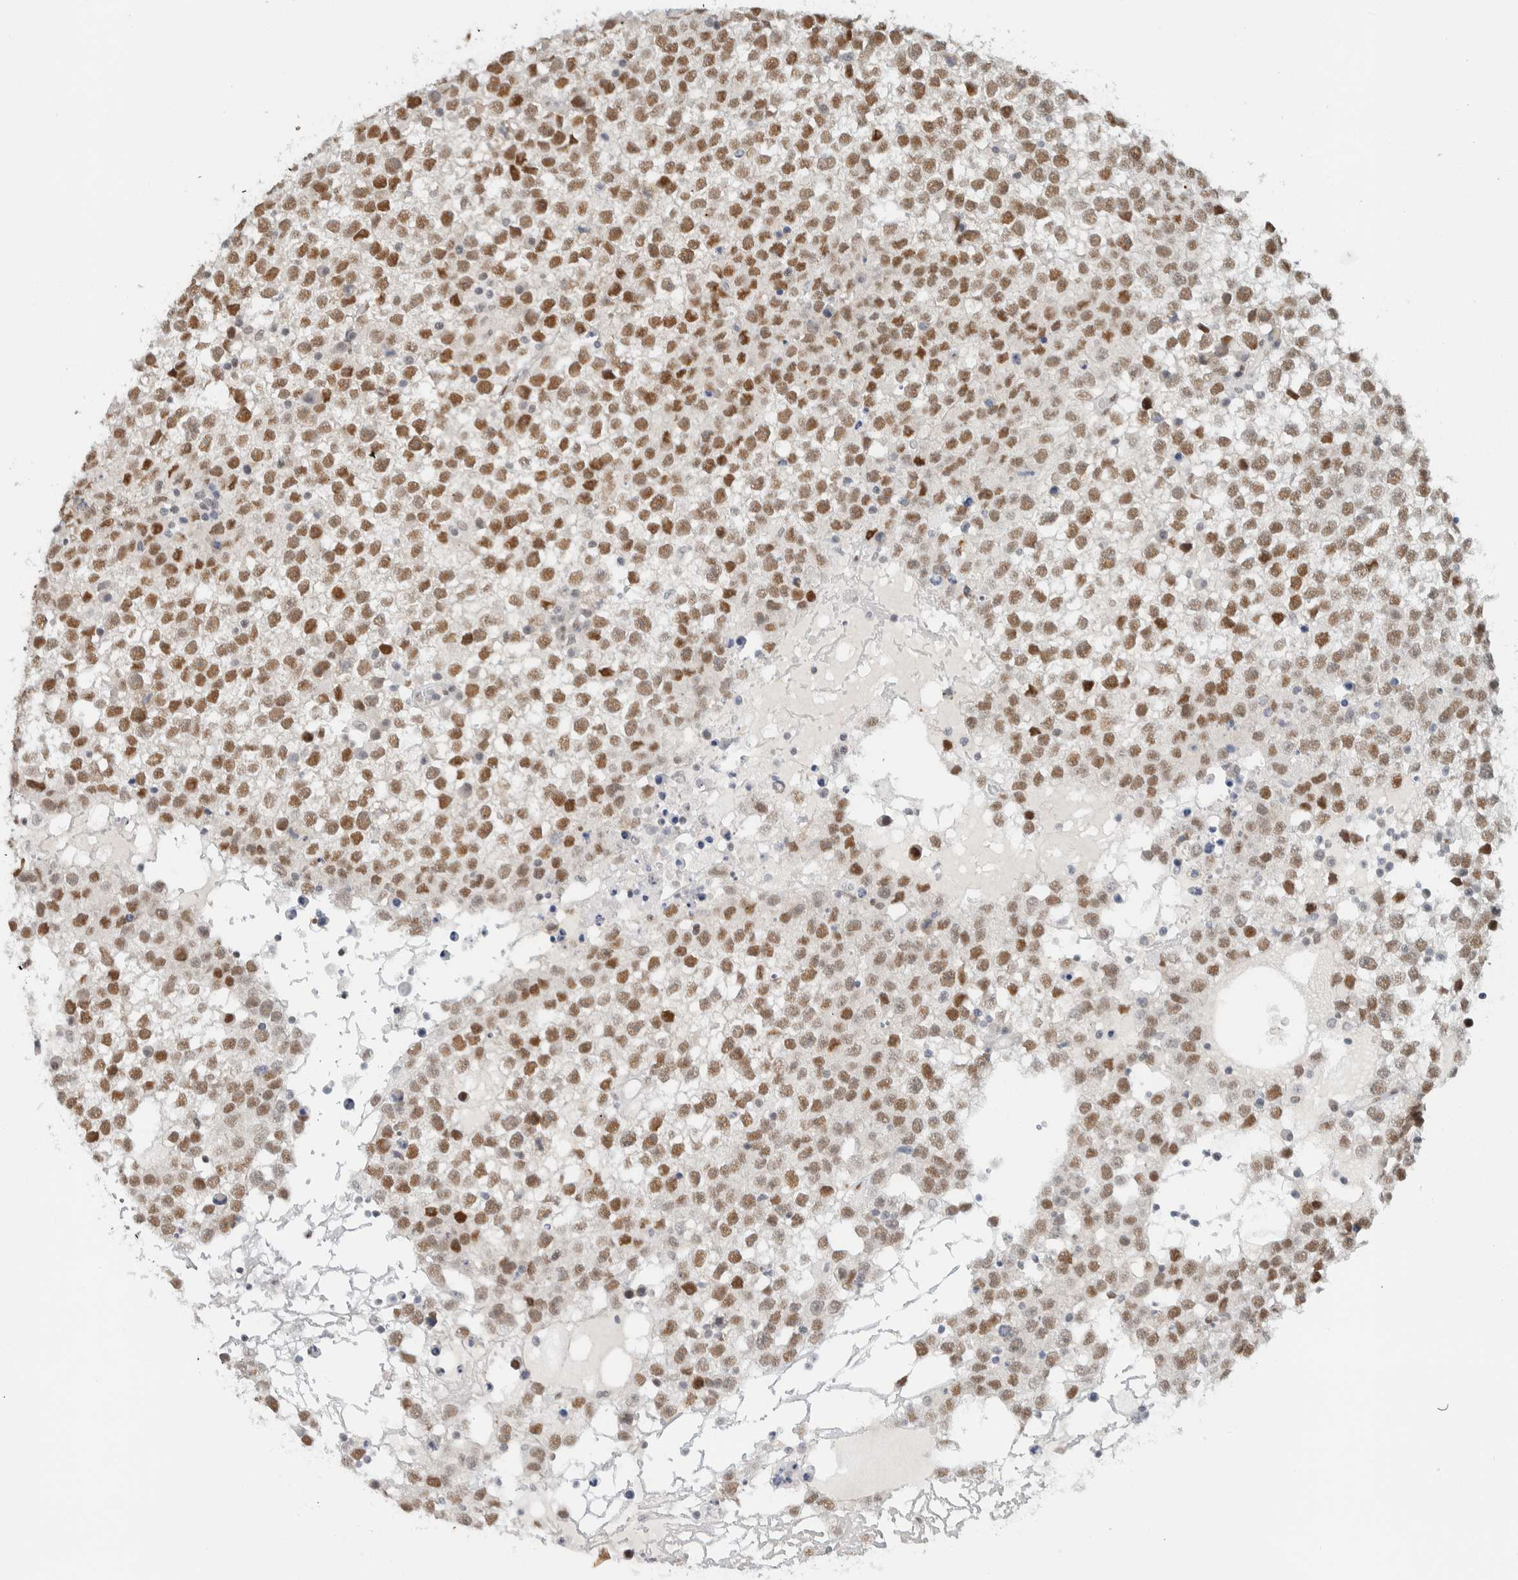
{"staining": {"intensity": "moderate", "quantity": ">75%", "location": "nuclear"}, "tissue": "testis cancer", "cell_type": "Tumor cells", "image_type": "cancer", "snomed": [{"axis": "morphology", "description": "Seminoma, NOS"}, {"axis": "topography", "description": "Testis"}], "caption": "The histopathology image shows a brown stain indicating the presence of a protein in the nuclear of tumor cells in testis cancer.", "gene": "ZNF683", "patient": {"sex": "male", "age": 65}}